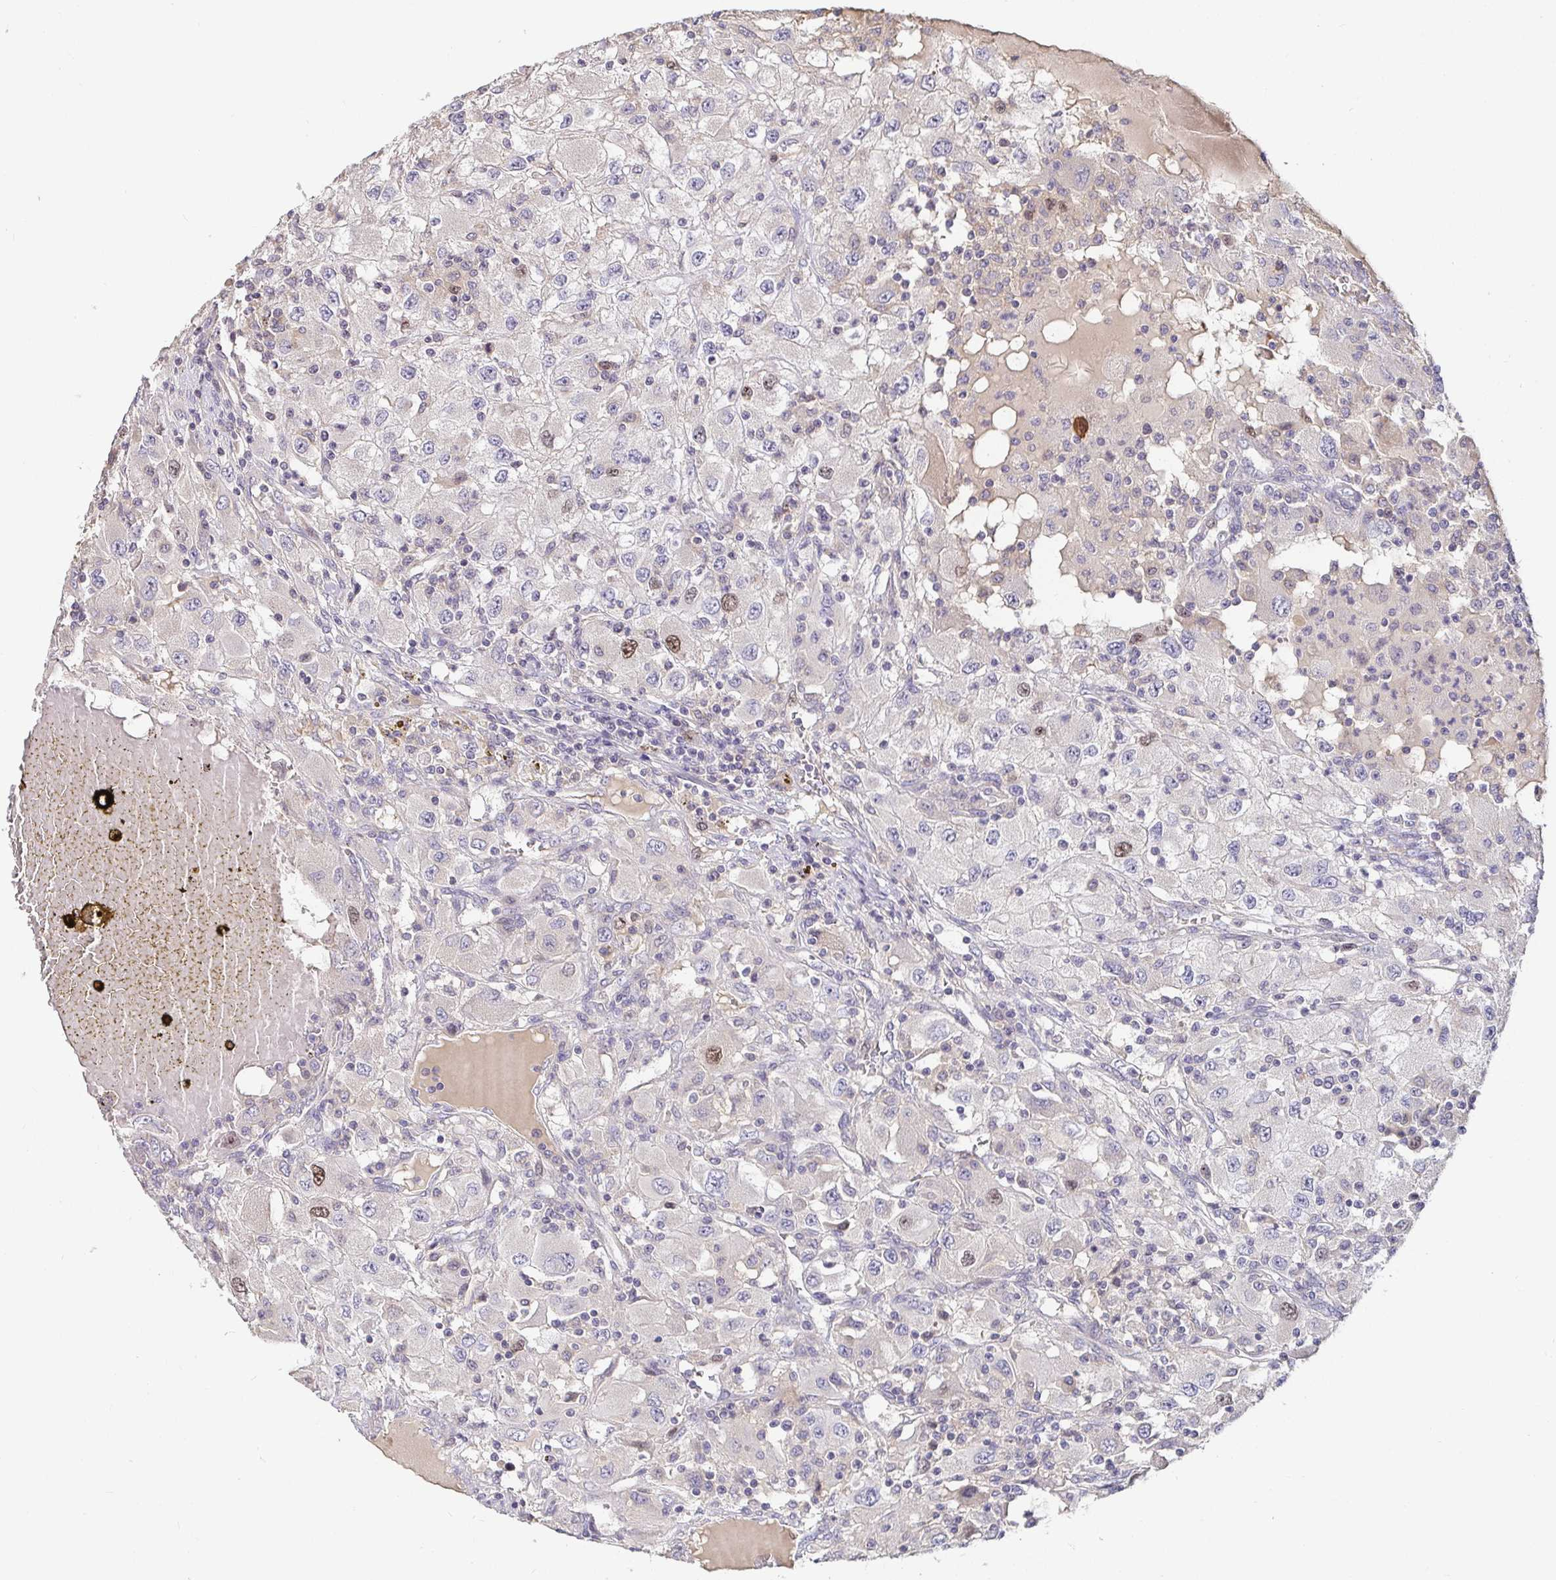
{"staining": {"intensity": "moderate", "quantity": "<25%", "location": "nuclear"}, "tissue": "renal cancer", "cell_type": "Tumor cells", "image_type": "cancer", "snomed": [{"axis": "morphology", "description": "Adenocarcinoma, NOS"}, {"axis": "topography", "description": "Kidney"}], "caption": "About <25% of tumor cells in adenocarcinoma (renal) exhibit moderate nuclear protein positivity as visualized by brown immunohistochemical staining.", "gene": "ANLN", "patient": {"sex": "female", "age": 67}}